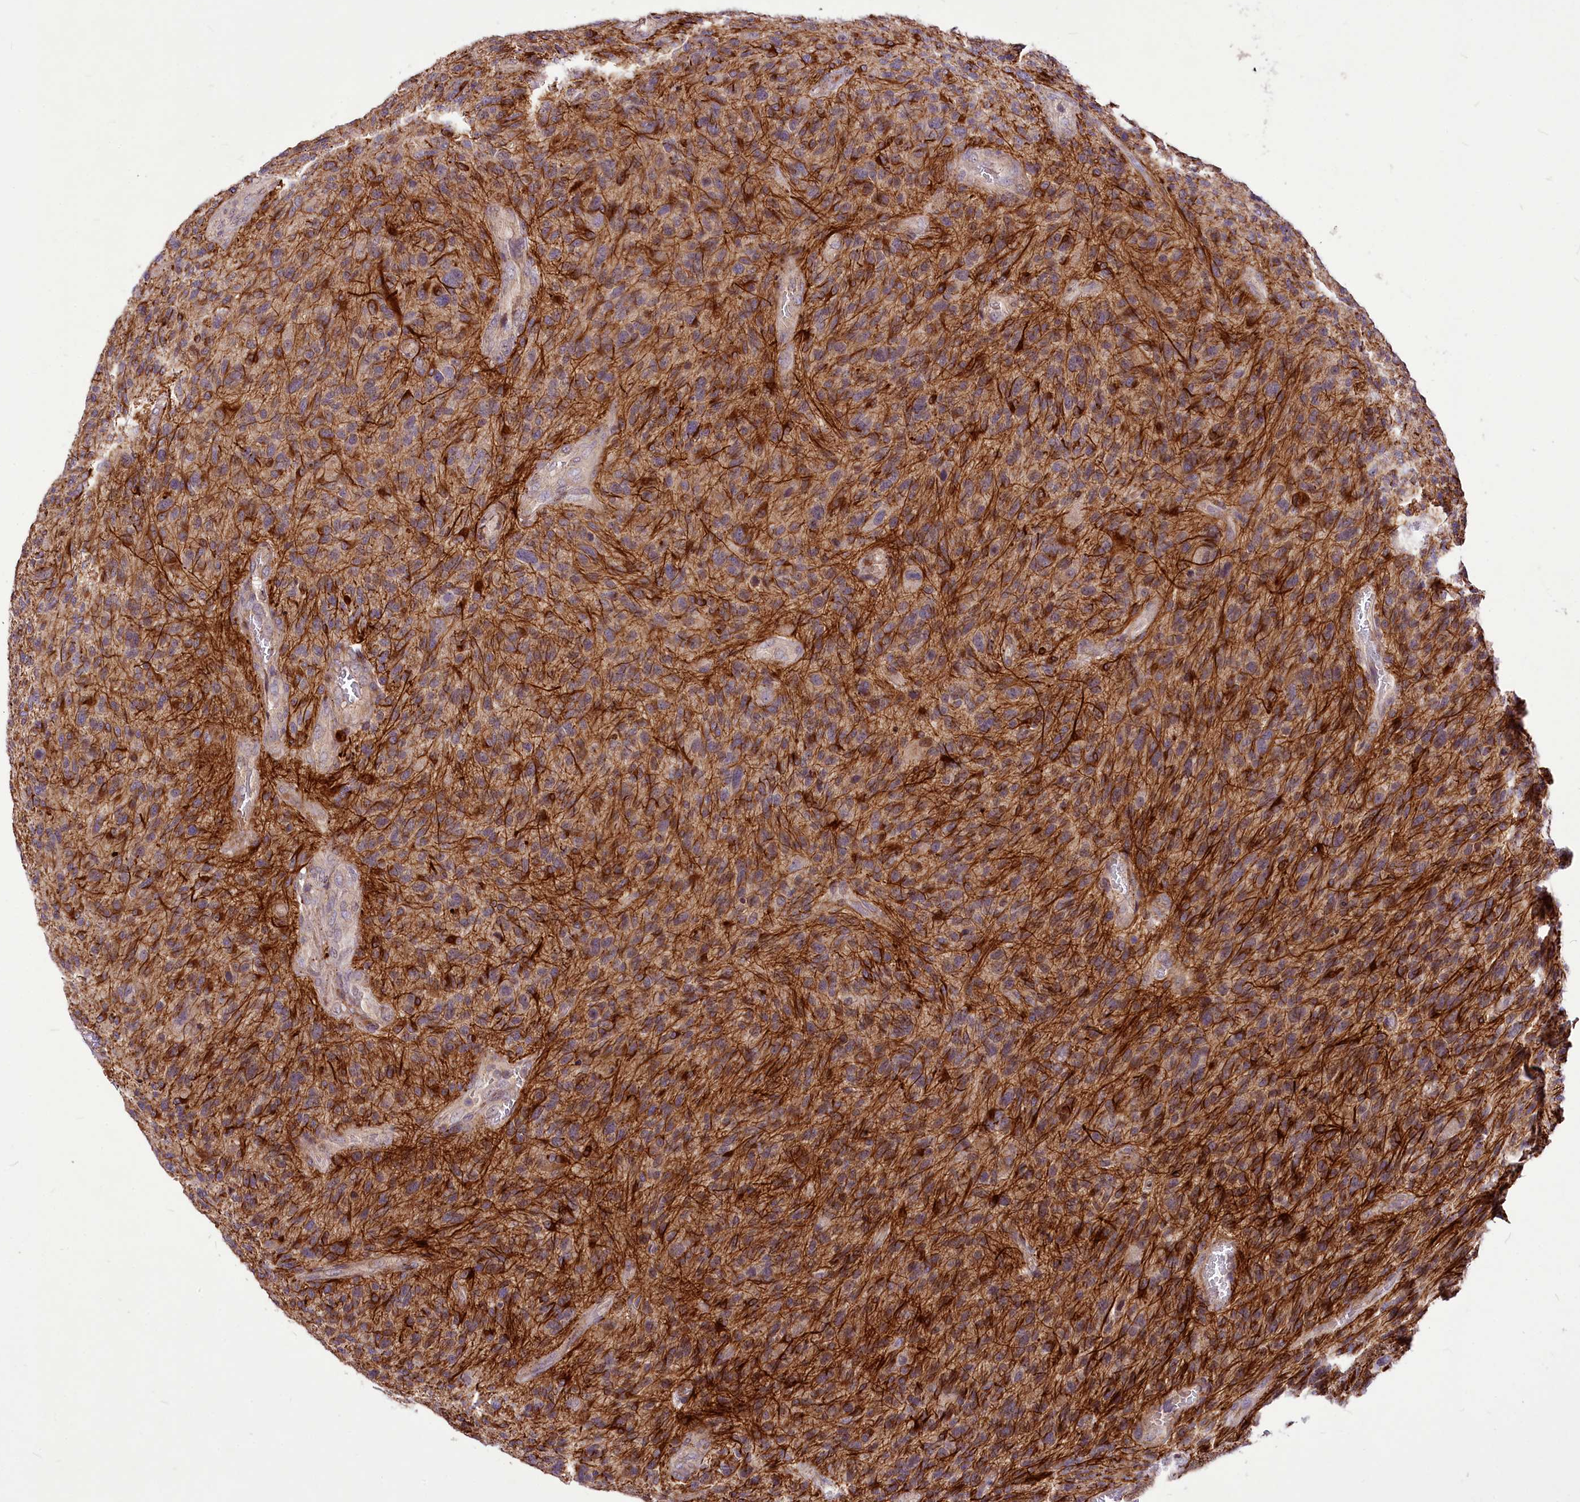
{"staining": {"intensity": "negative", "quantity": "none", "location": "none"}, "tissue": "glioma", "cell_type": "Tumor cells", "image_type": "cancer", "snomed": [{"axis": "morphology", "description": "Glioma, malignant, High grade"}, {"axis": "topography", "description": "Brain"}], "caption": "High magnification brightfield microscopy of malignant high-grade glioma stained with DAB (3,3'-diaminobenzidine) (brown) and counterstained with hematoxylin (blue): tumor cells show no significant expression.", "gene": "C11orf86", "patient": {"sex": "male", "age": 47}}